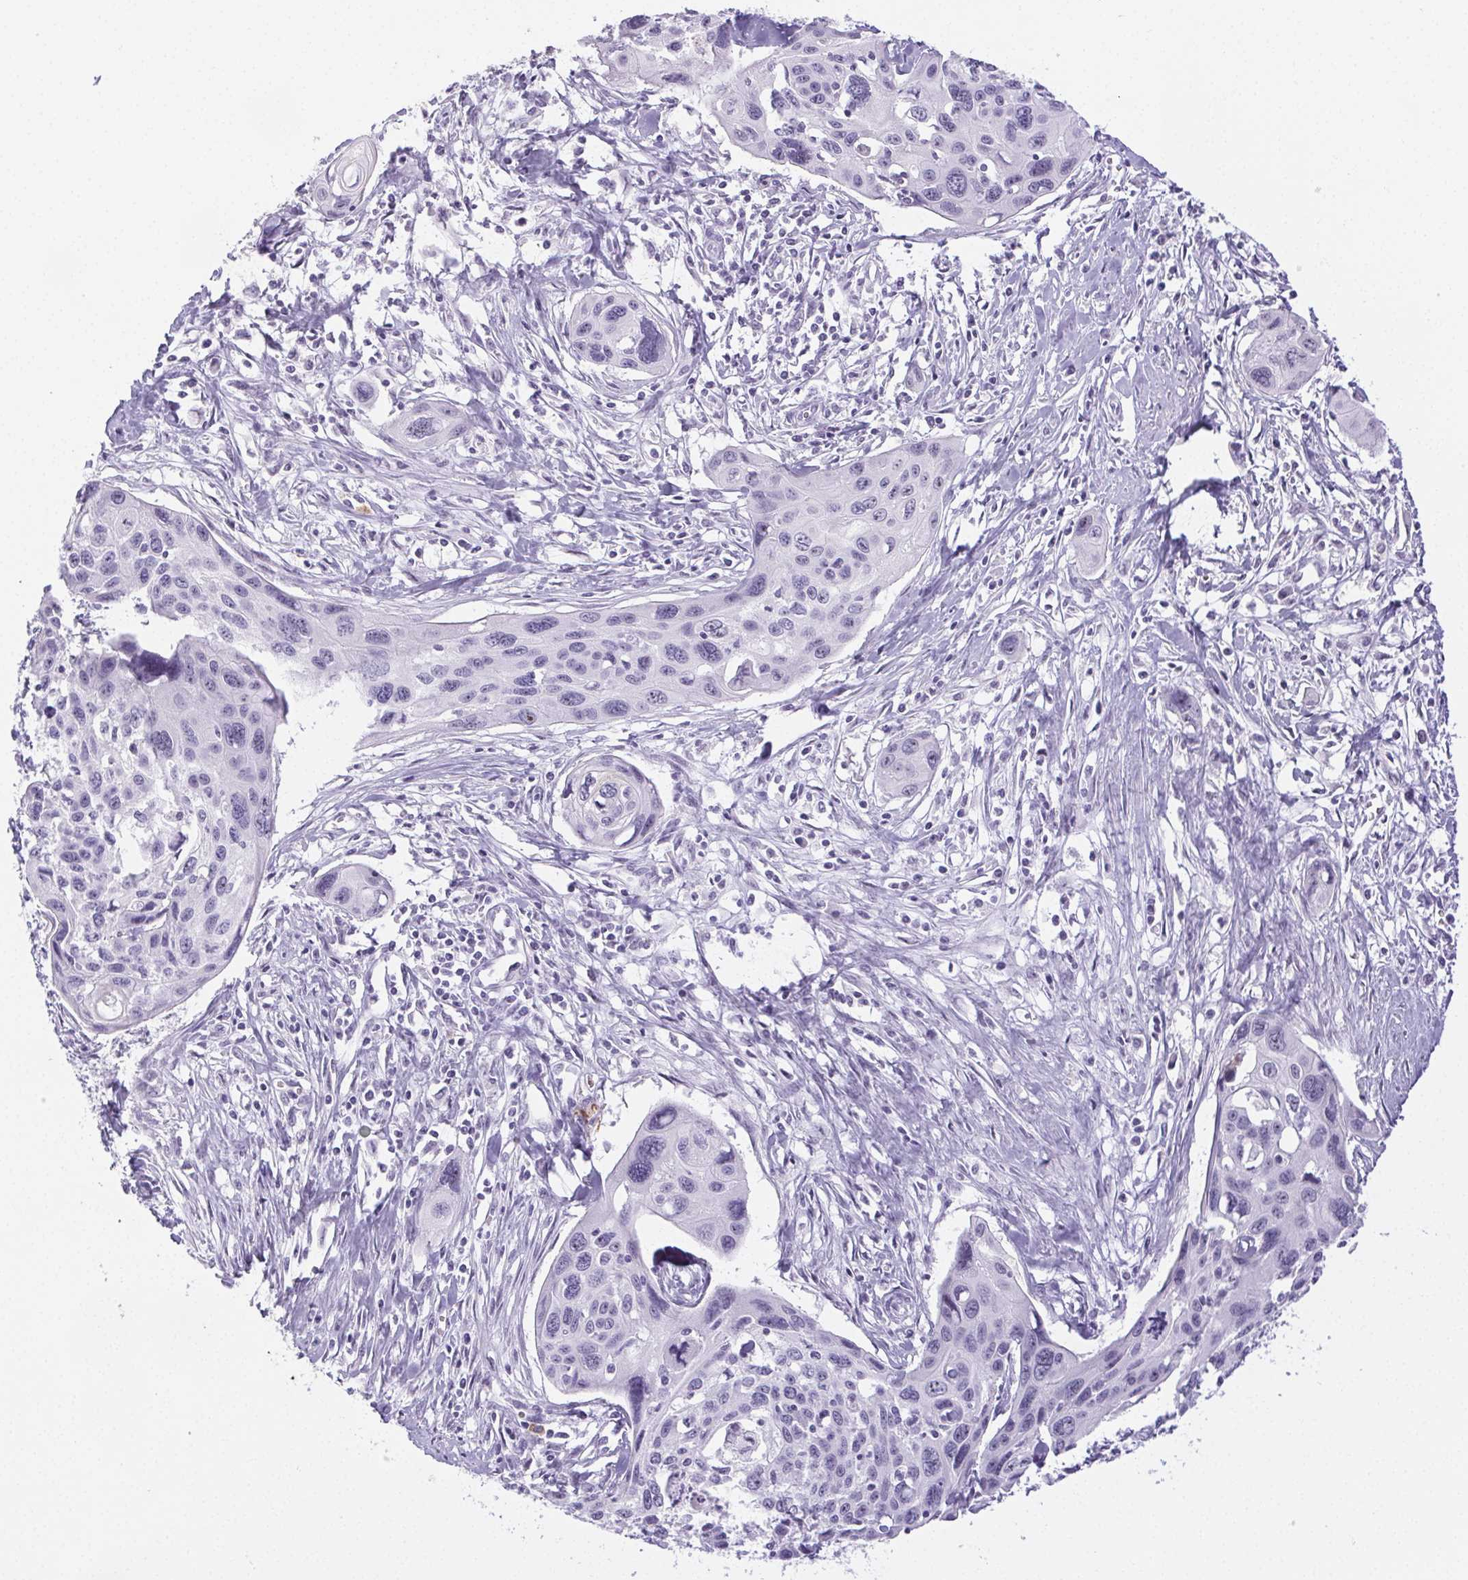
{"staining": {"intensity": "negative", "quantity": "none", "location": "none"}, "tissue": "cervical cancer", "cell_type": "Tumor cells", "image_type": "cancer", "snomed": [{"axis": "morphology", "description": "Squamous cell carcinoma, NOS"}, {"axis": "topography", "description": "Cervix"}], "caption": "A micrograph of cervical squamous cell carcinoma stained for a protein reveals no brown staining in tumor cells.", "gene": "ST8SIA3", "patient": {"sex": "female", "age": 31}}